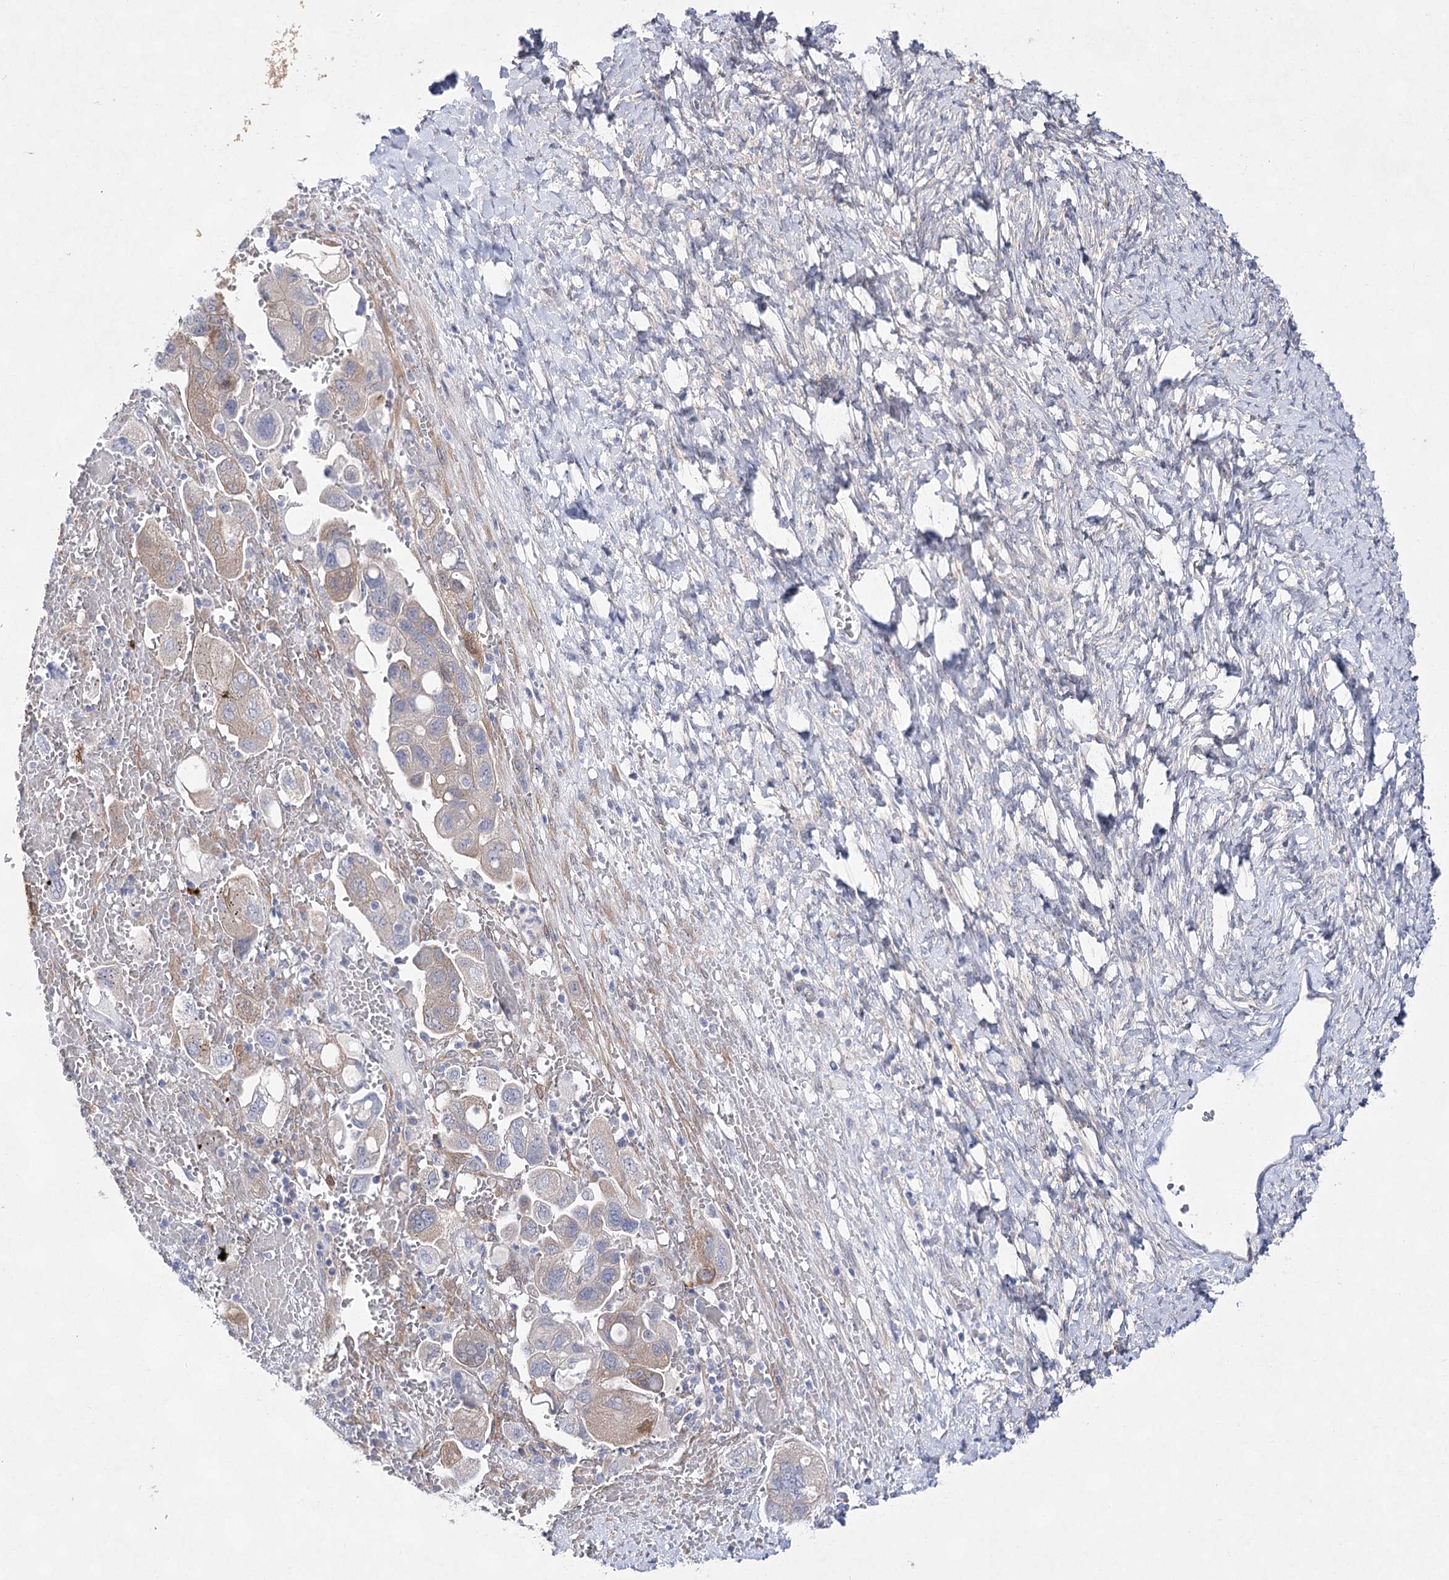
{"staining": {"intensity": "weak", "quantity": "<25%", "location": "cytoplasmic/membranous"}, "tissue": "ovarian cancer", "cell_type": "Tumor cells", "image_type": "cancer", "snomed": [{"axis": "morphology", "description": "Carcinoma, NOS"}, {"axis": "morphology", "description": "Cystadenocarcinoma, serous, NOS"}, {"axis": "topography", "description": "Ovary"}], "caption": "DAB immunohistochemical staining of ovarian cancer reveals no significant expression in tumor cells.", "gene": "UGDH", "patient": {"sex": "female", "age": 69}}